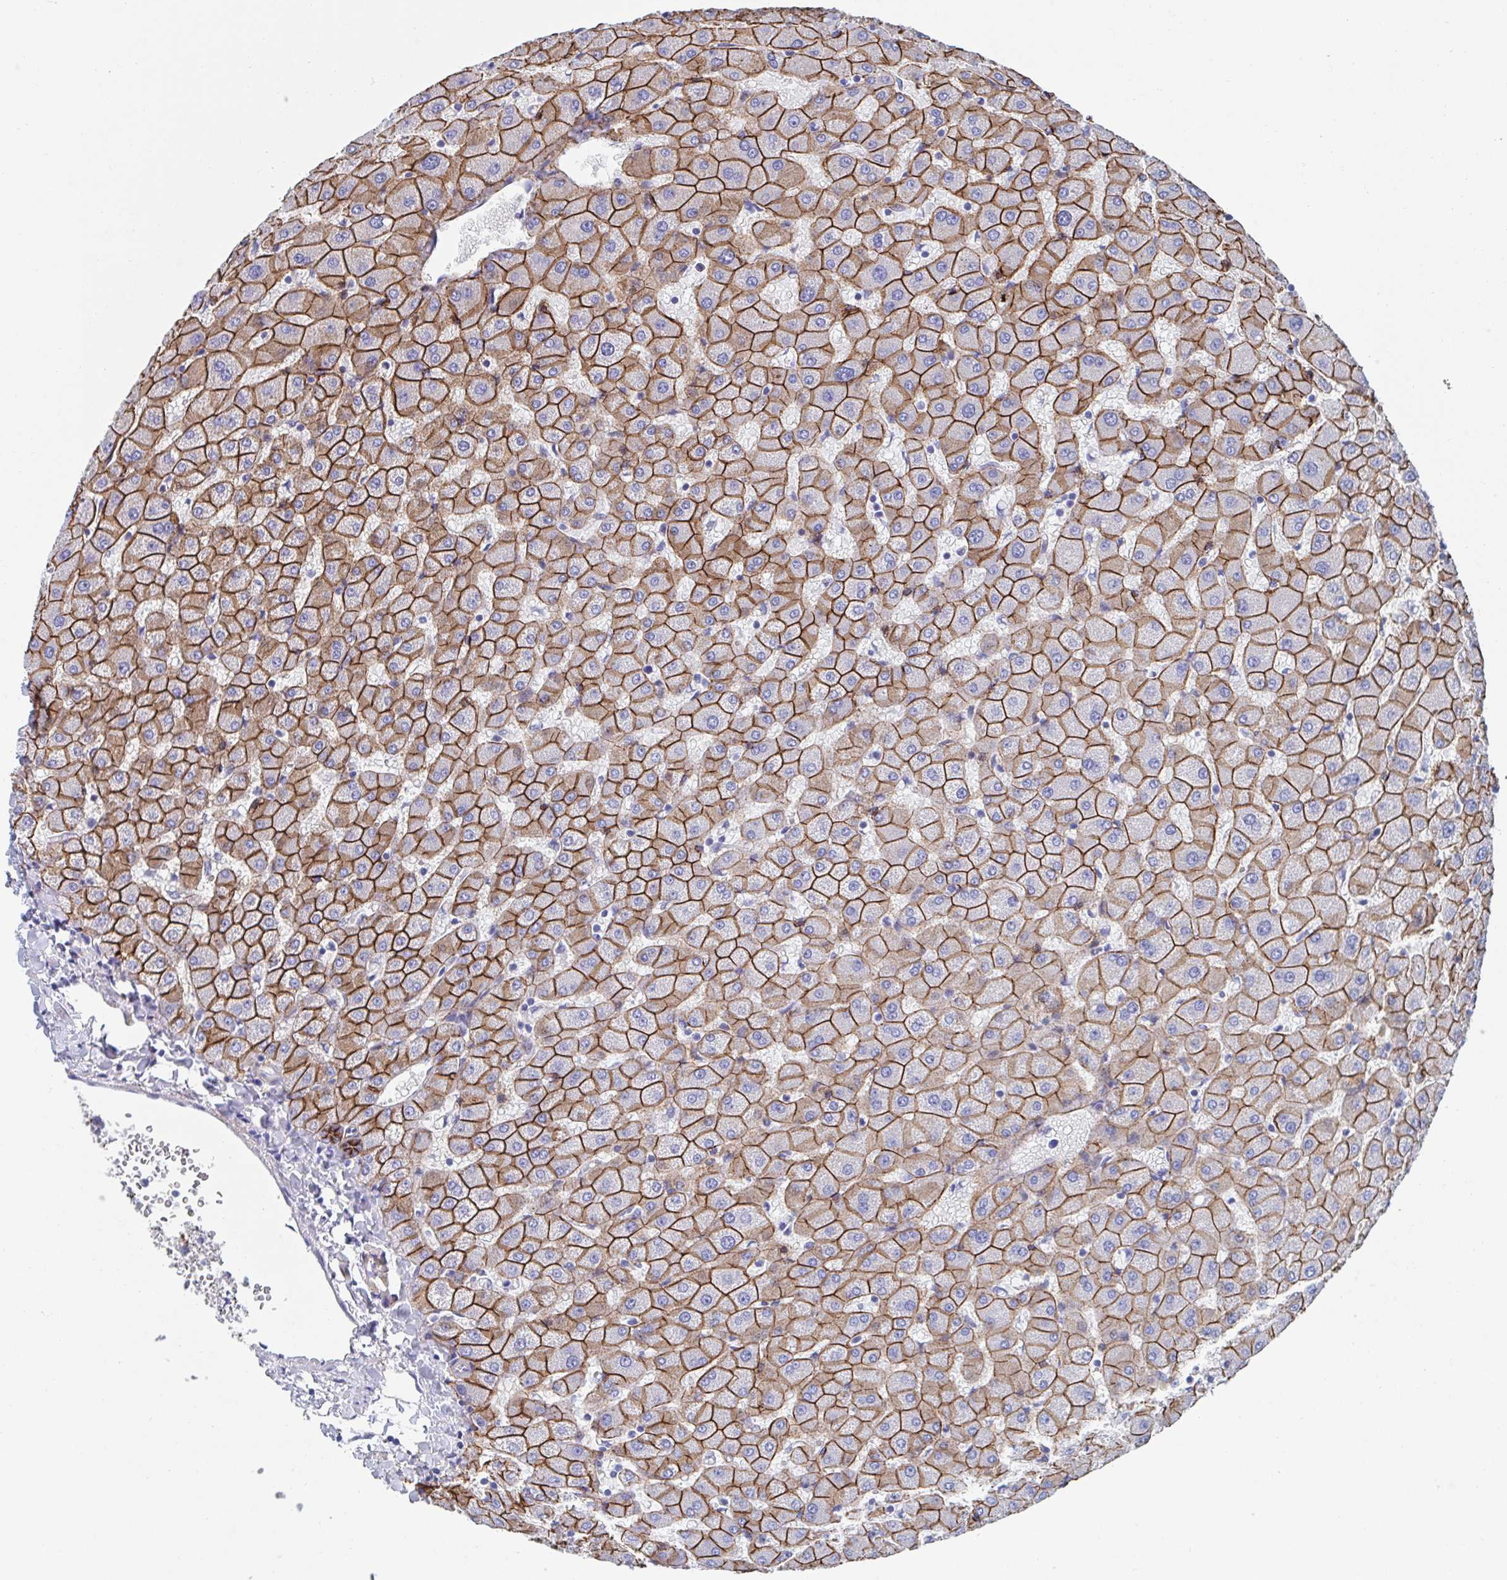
{"staining": {"intensity": "strong", "quantity": ">75%", "location": "cytoplasmic/membranous"}, "tissue": "liver", "cell_type": "Cholangiocytes", "image_type": "normal", "snomed": [{"axis": "morphology", "description": "Normal tissue, NOS"}, {"axis": "topography", "description": "Liver"}], "caption": "A high-resolution histopathology image shows immunohistochemistry (IHC) staining of normal liver, which reveals strong cytoplasmic/membranous staining in approximately >75% of cholangiocytes. Nuclei are stained in blue.", "gene": "CDH2", "patient": {"sex": "female", "age": 63}}